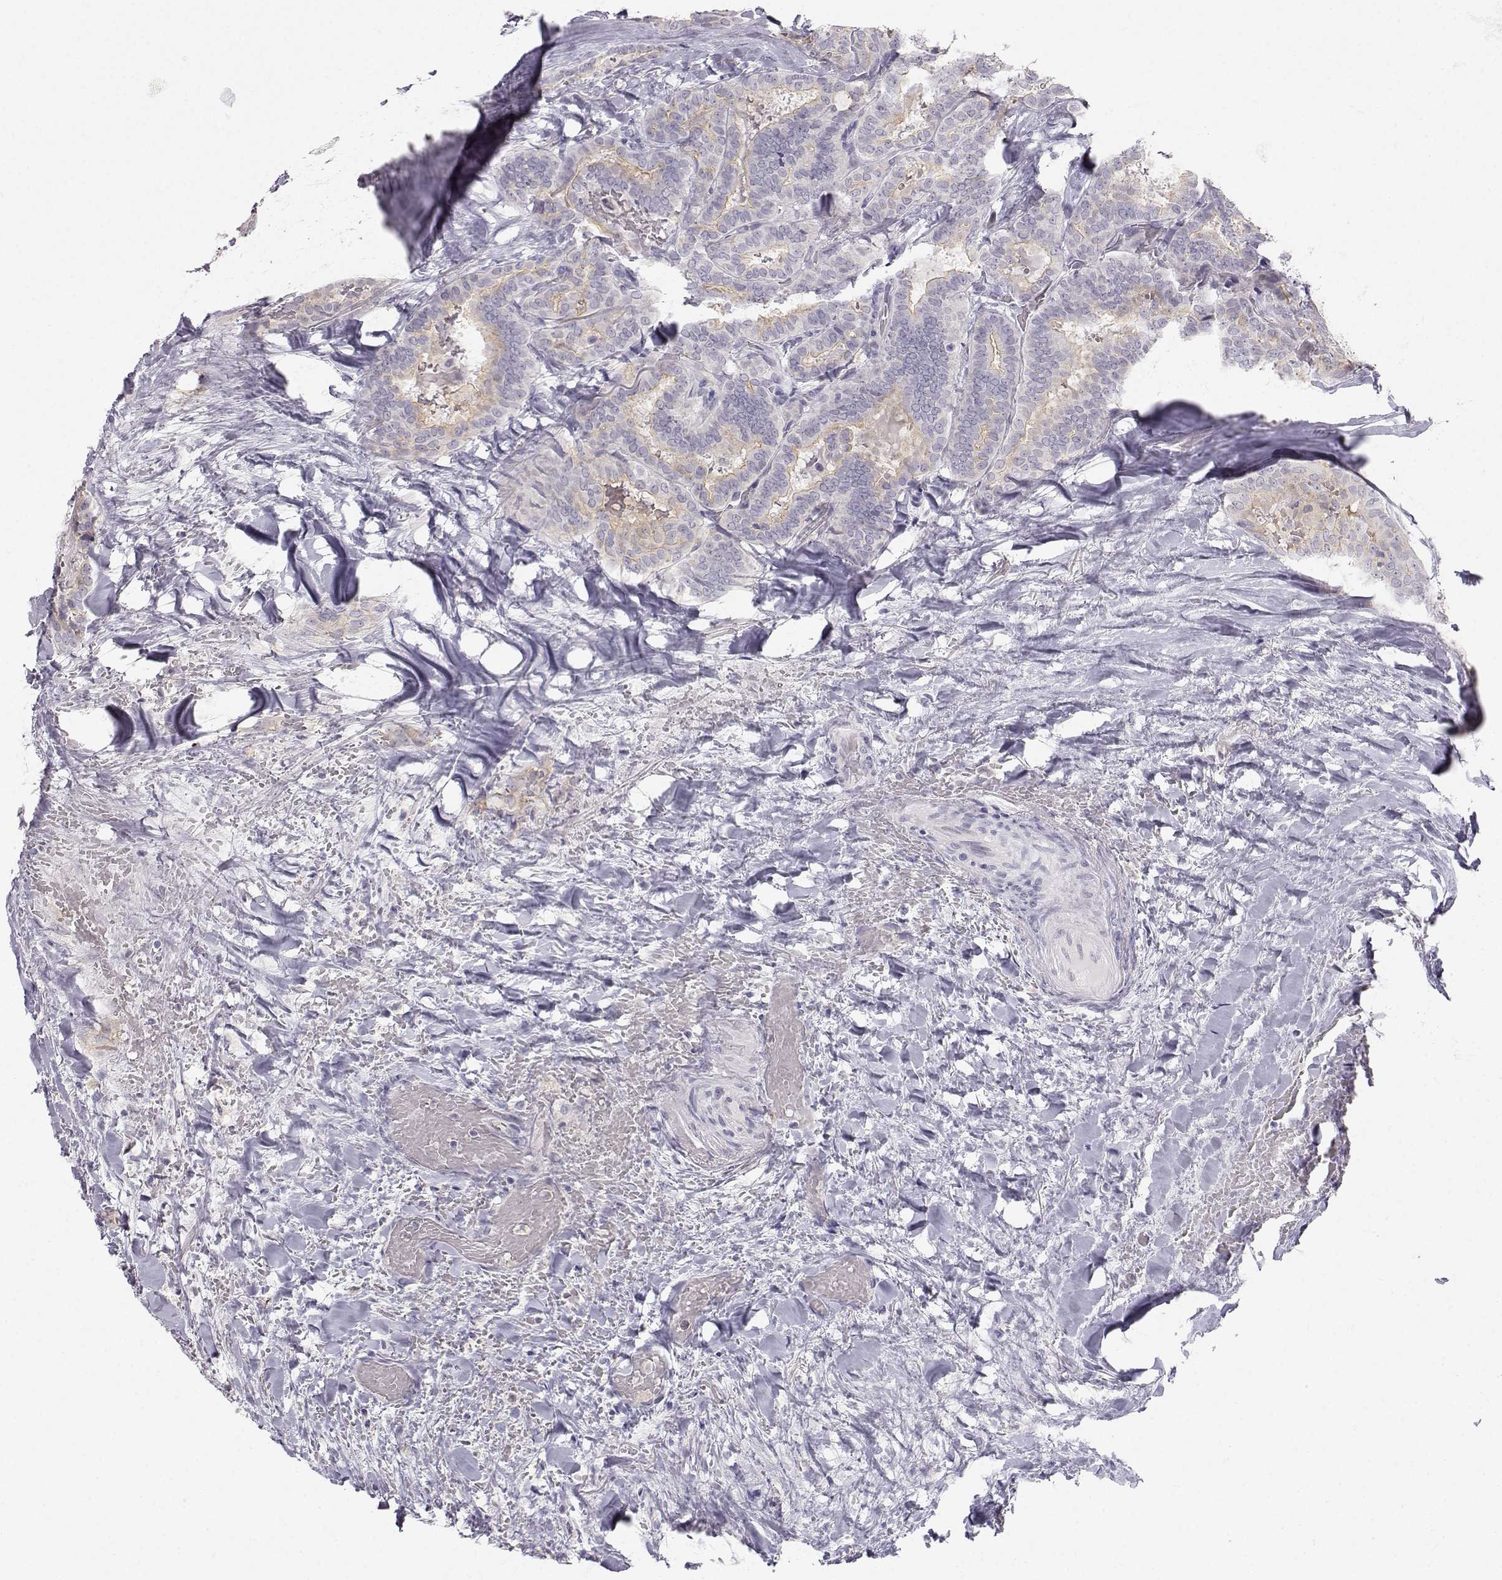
{"staining": {"intensity": "weak", "quantity": ">75%", "location": "cytoplasmic/membranous"}, "tissue": "thyroid cancer", "cell_type": "Tumor cells", "image_type": "cancer", "snomed": [{"axis": "morphology", "description": "Papillary adenocarcinoma, NOS"}, {"axis": "topography", "description": "Thyroid gland"}], "caption": "Weak cytoplasmic/membranous expression for a protein is seen in about >75% of tumor cells of thyroid cancer (papillary adenocarcinoma) using immunohistochemistry (IHC).", "gene": "ZNF185", "patient": {"sex": "female", "age": 39}}